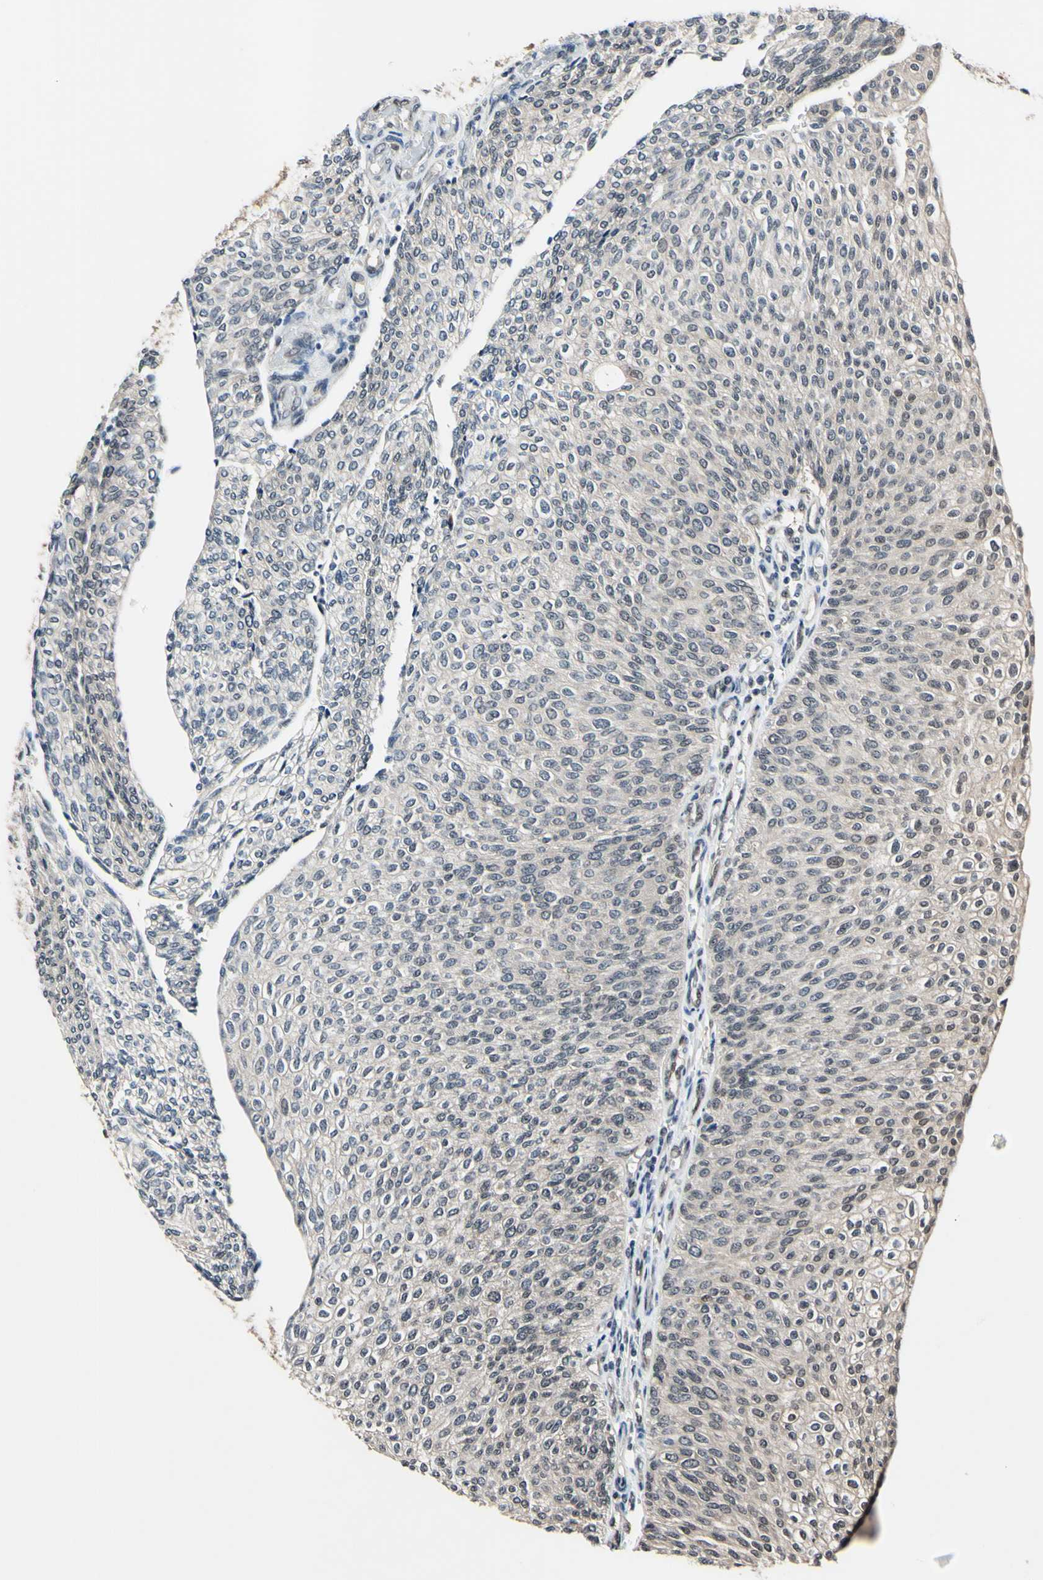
{"staining": {"intensity": "negative", "quantity": "none", "location": "none"}, "tissue": "urothelial cancer", "cell_type": "Tumor cells", "image_type": "cancer", "snomed": [{"axis": "morphology", "description": "Urothelial carcinoma, Low grade"}, {"axis": "topography", "description": "Urinary bladder"}], "caption": "Tumor cells are negative for brown protein staining in low-grade urothelial carcinoma. The staining is performed using DAB (3,3'-diaminobenzidine) brown chromogen with nuclei counter-stained in using hematoxylin.", "gene": "PSMD10", "patient": {"sex": "female", "age": 79}}